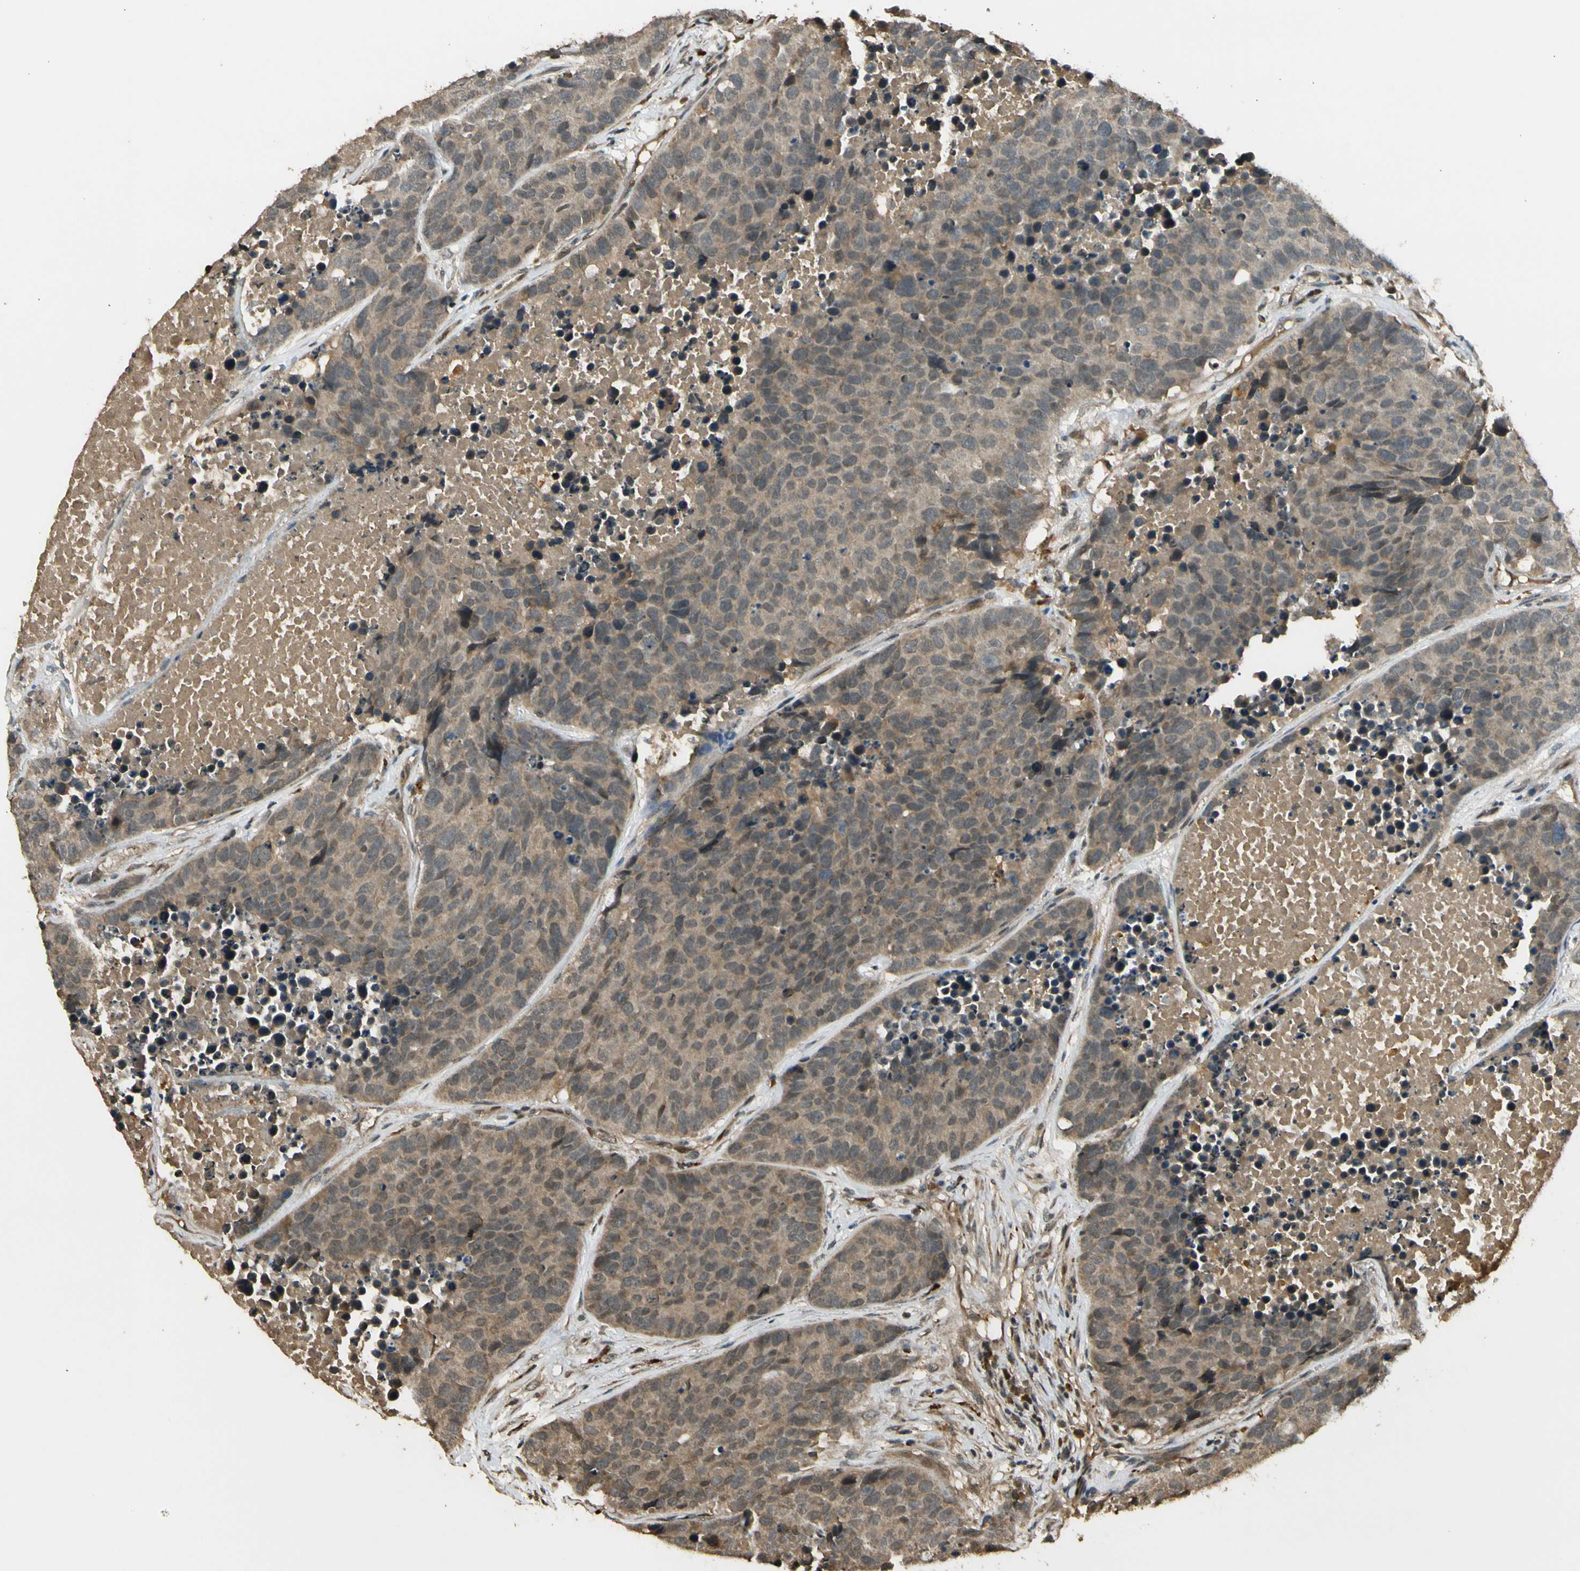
{"staining": {"intensity": "weak", "quantity": ">75%", "location": "cytoplasmic/membranous"}, "tissue": "carcinoid", "cell_type": "Tumor cells", "image_type": "cancer", "snomed": [{"axis": "morphology", "description": "Carcinoid, malignant, NOS"}, {"axis": "topography", "description": "Lung"}], "caption": "Immunohistochemistry (IHC) micrograph of malignant carcinoid stained for a protein (brown), which displays low levels of weak cytoplasmic/membranous expression in about >75% of tumor cells.", "gene": "GMEB2", "patient": {"sex": "male", "age": 60}}